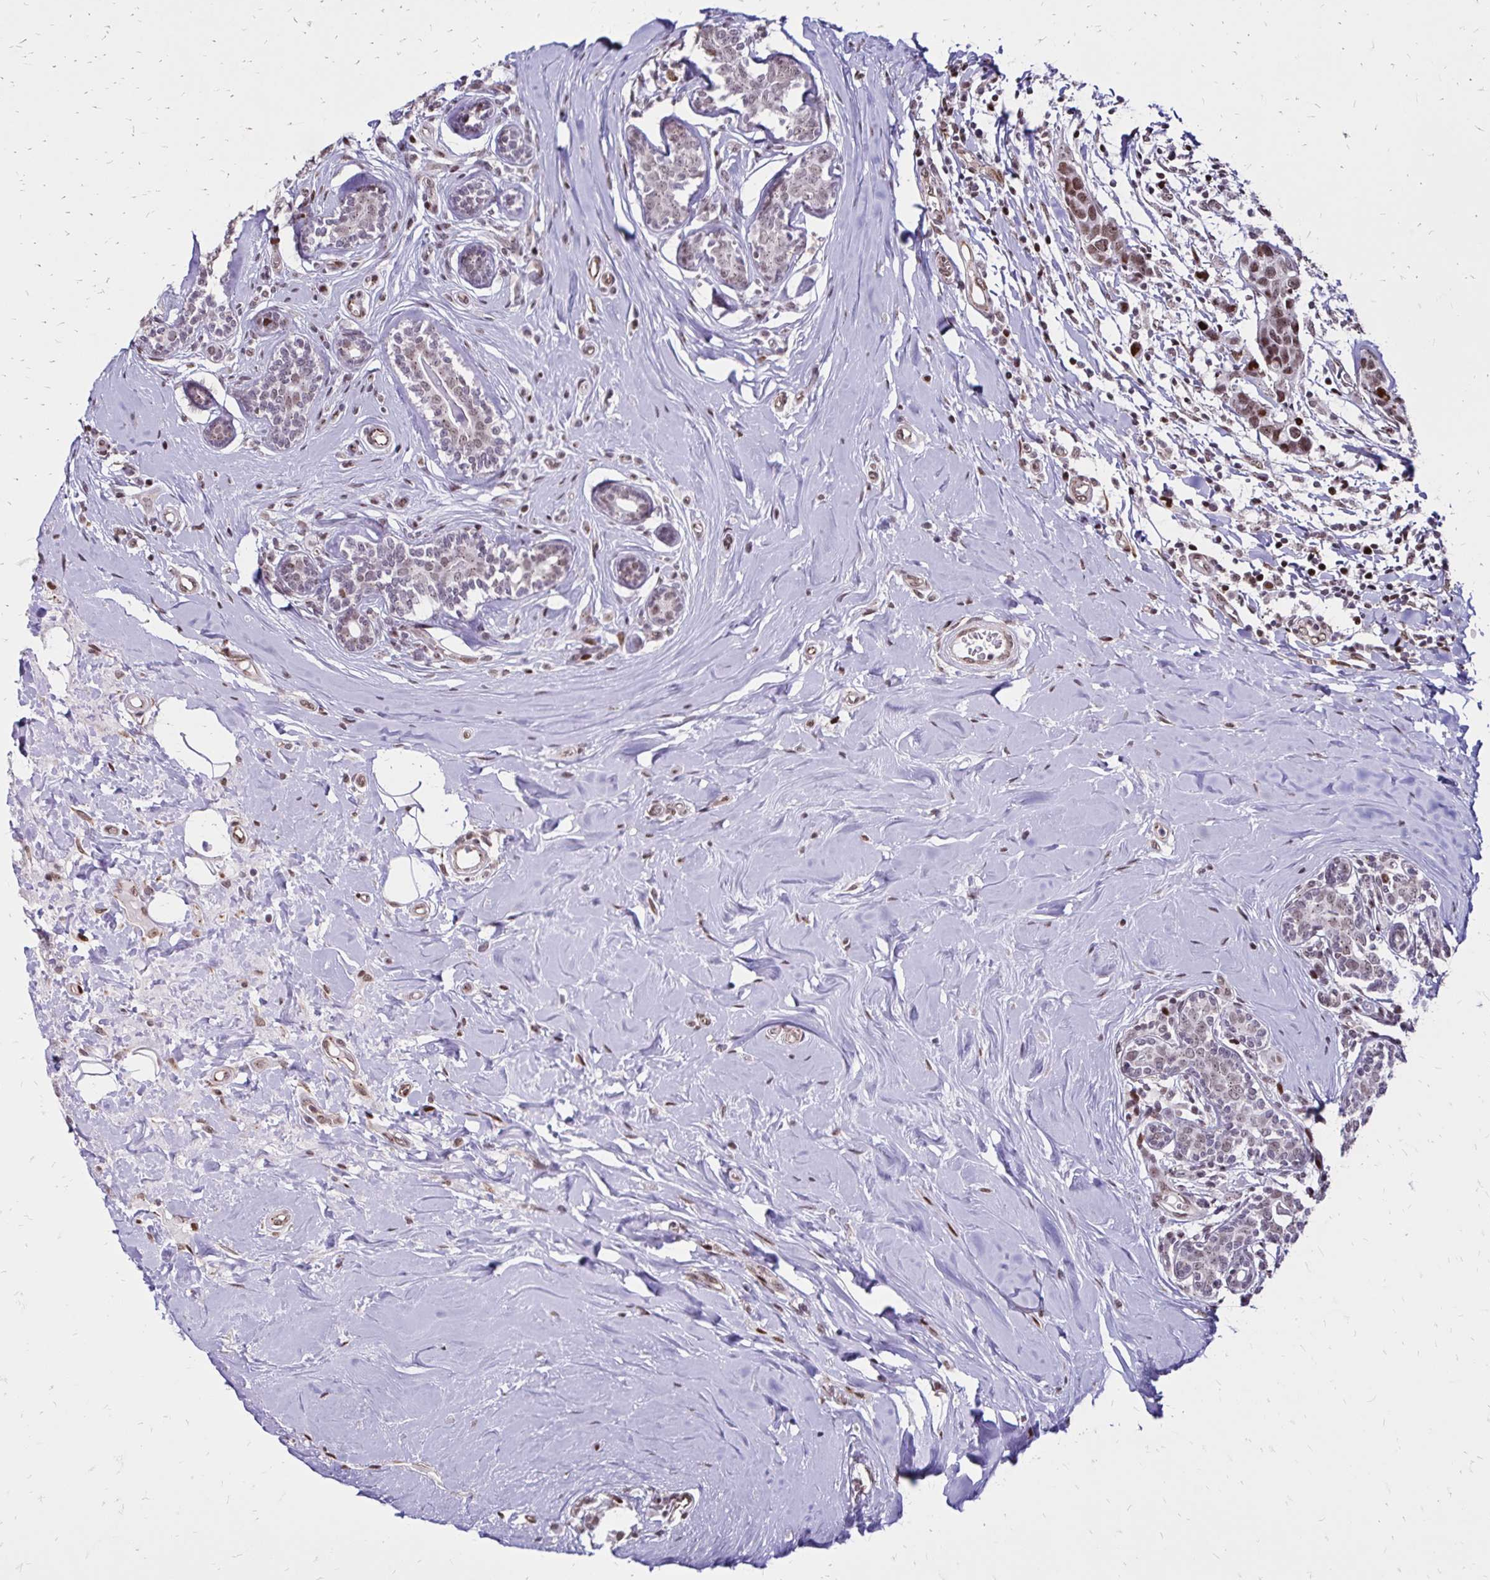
{"staining": {"intensity": "moderate", "quantity": ">75%", "location": "nuclear"}, "tissue": "breast cancer", "cell_type": "Tumor cells", "image_type": "cancer", "snomed": [{"axis": "morphology", "description": "Duct carcinoma"}, {"axis": "topography", "description": "Breast"}], "caption": "Immunohistochemistry (IHC) photomicrograph of neoplastic tissue: human invasive ductal carcinoma (breast) stained using immunohistochemistry (IHC) shows medium levels of moderate protein expression localized specifically in the nuclear of tumor cells, appearing as a nuclear brown color.", "gene": "TOB1", "patient": {"sex": "female", "age": 24}}